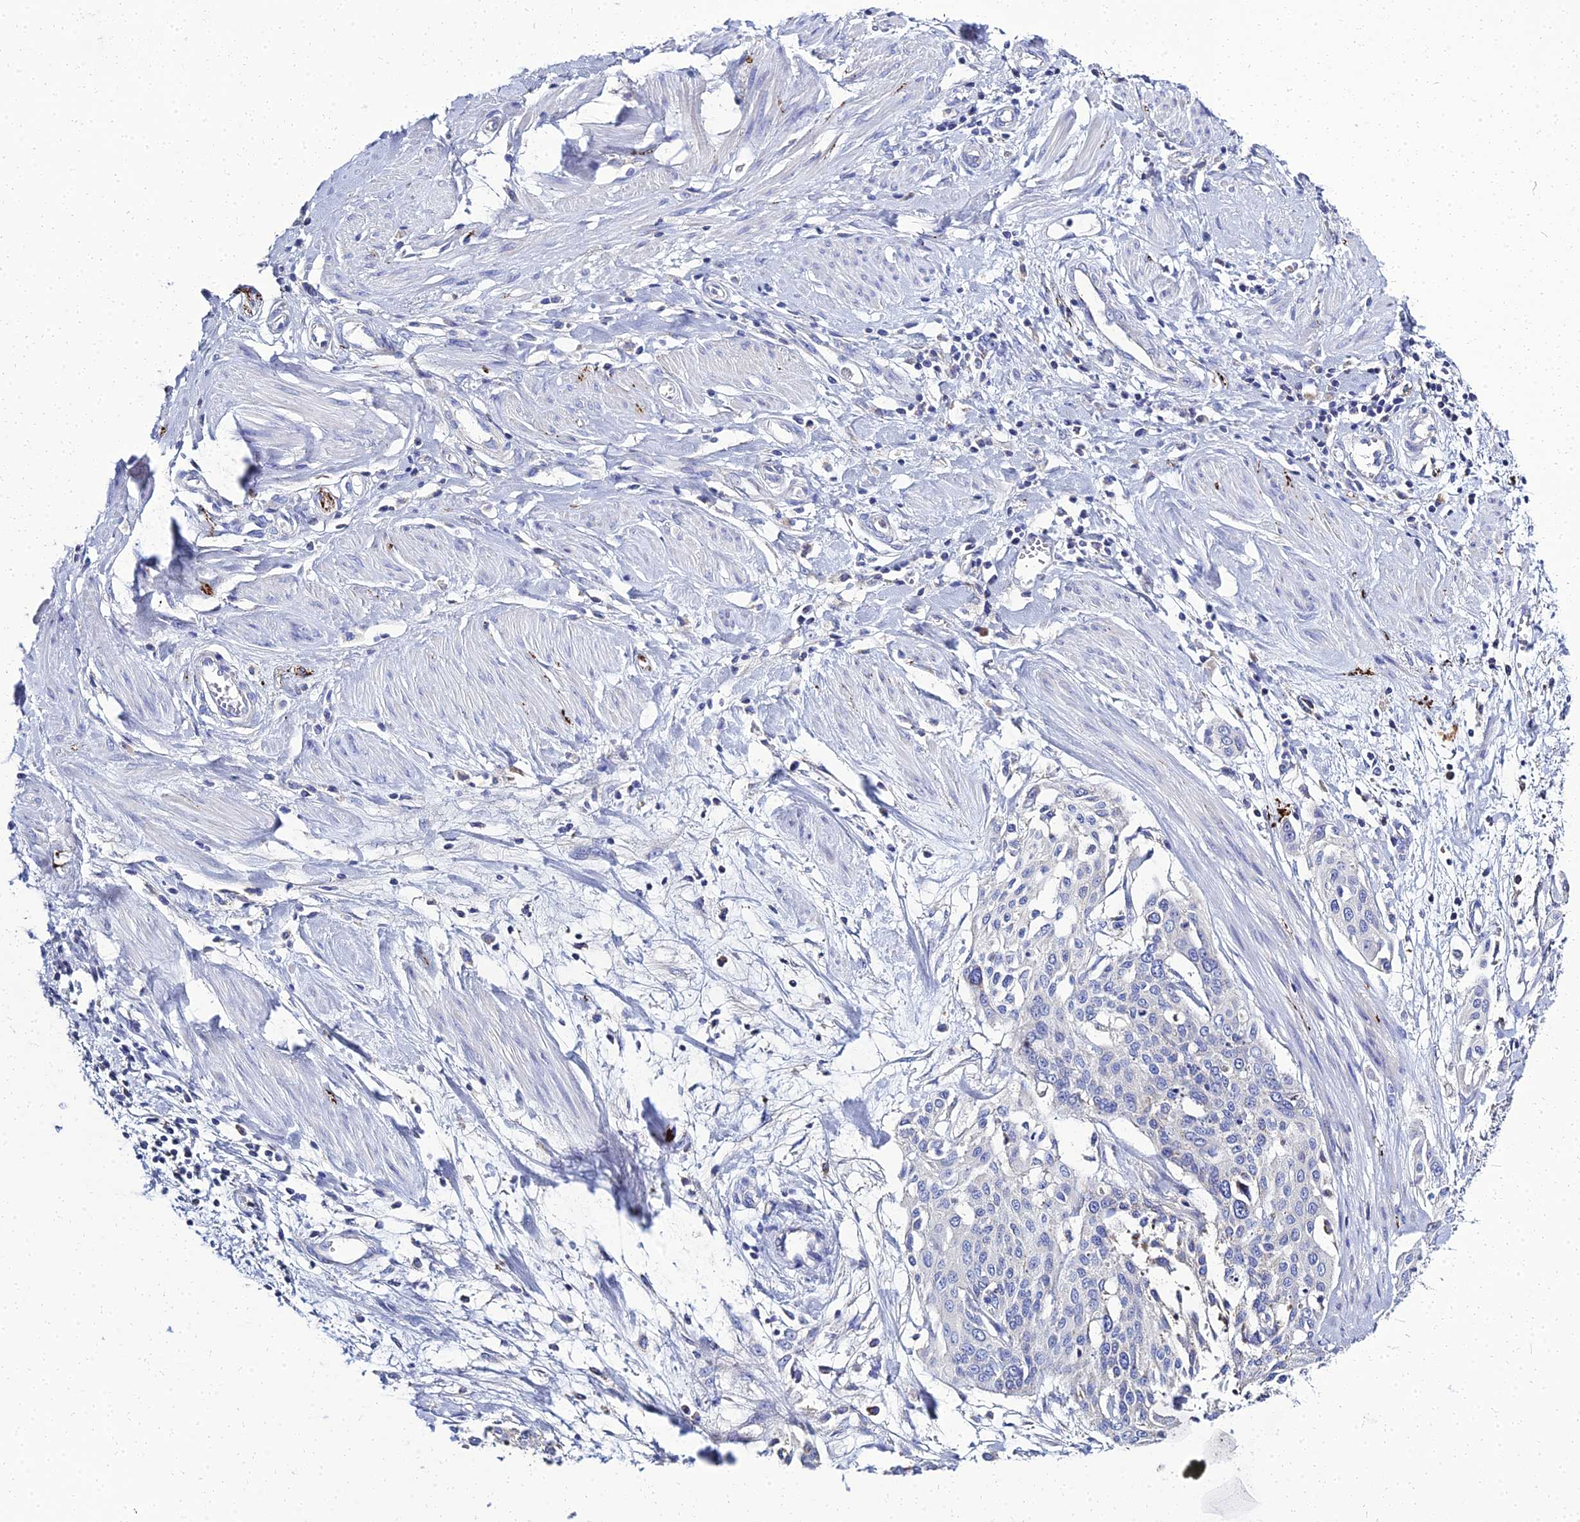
{"staining": {"intensity": "negative", "quantity": "none", "location": "none"}, "tissue": "cervical cancer", "cell_type": "Tumor cells", "image_type": "cancer", "snomed": [{"axis": "morphology", "description": "Squamous cell carcinoma, NOS"}, {"axis": "topography", "description": "Cervix"}], "caption": "IHC of cervical squamous cell carcinoma reveals no positivity in tumor cells. Nuclei are stained in blue.", "gene": "NPY", "patient": {"sex": "female", "age": 44}}